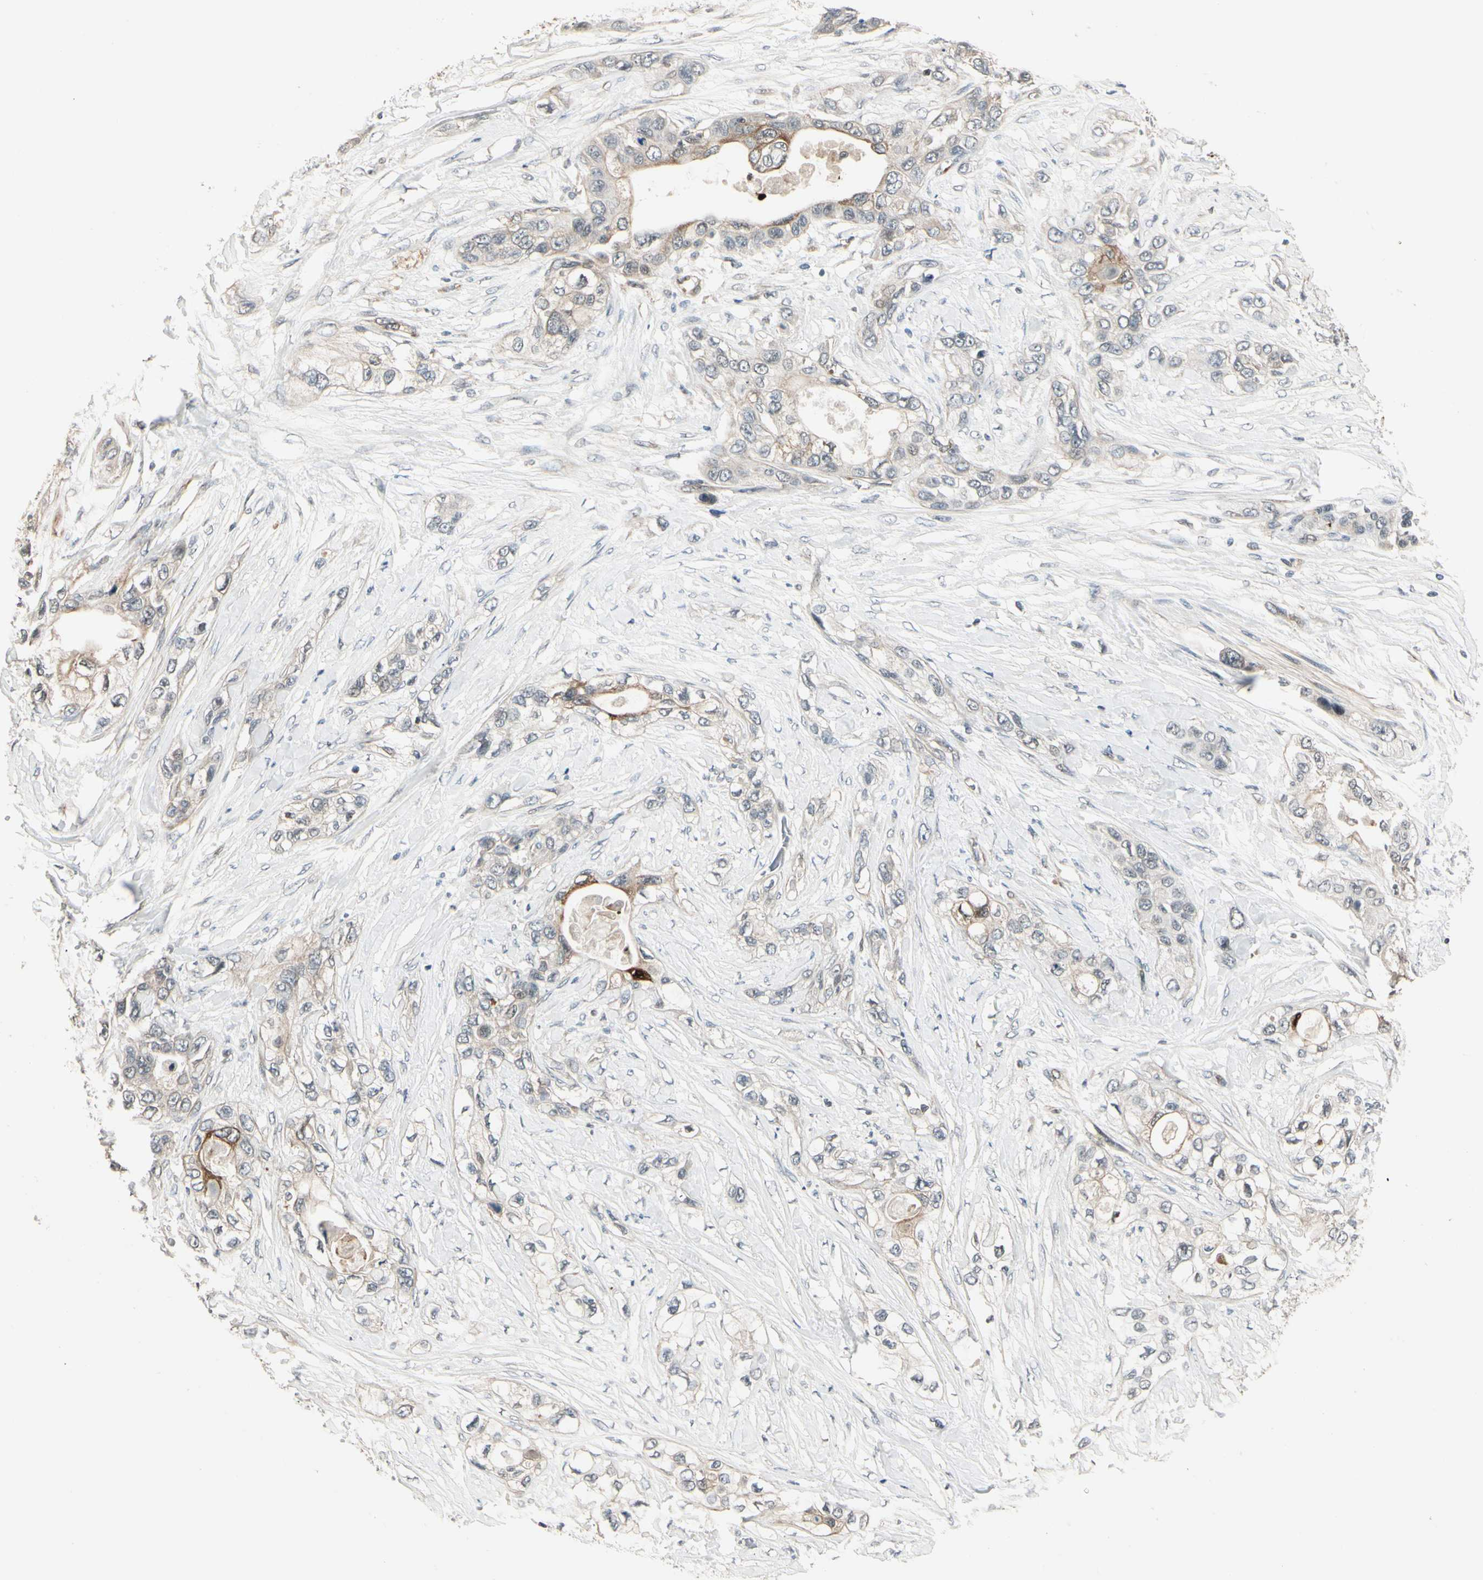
{"staining": {"intensity": "moderate", "quantity": "<25%", "location": "cytoplasmic/membranous"}, "tissue": "pancreatic cancer", "cell_type": "Tumor cells", "image_type": "cancer", "snomed": [{"axis": "morphology", "description": "Adenocarcinoma, NOS"}, {"axis": "topography", "description": "Pancreas"}], "caption": "There is low levels of moderate cytoplasmic/membranous expression in tumor cells of pancreatic cancer, as demonstrated by immunohistochemical staining (brown color).", "gene": "SVBP", "patient": {"sex": "female", "age": 70}}